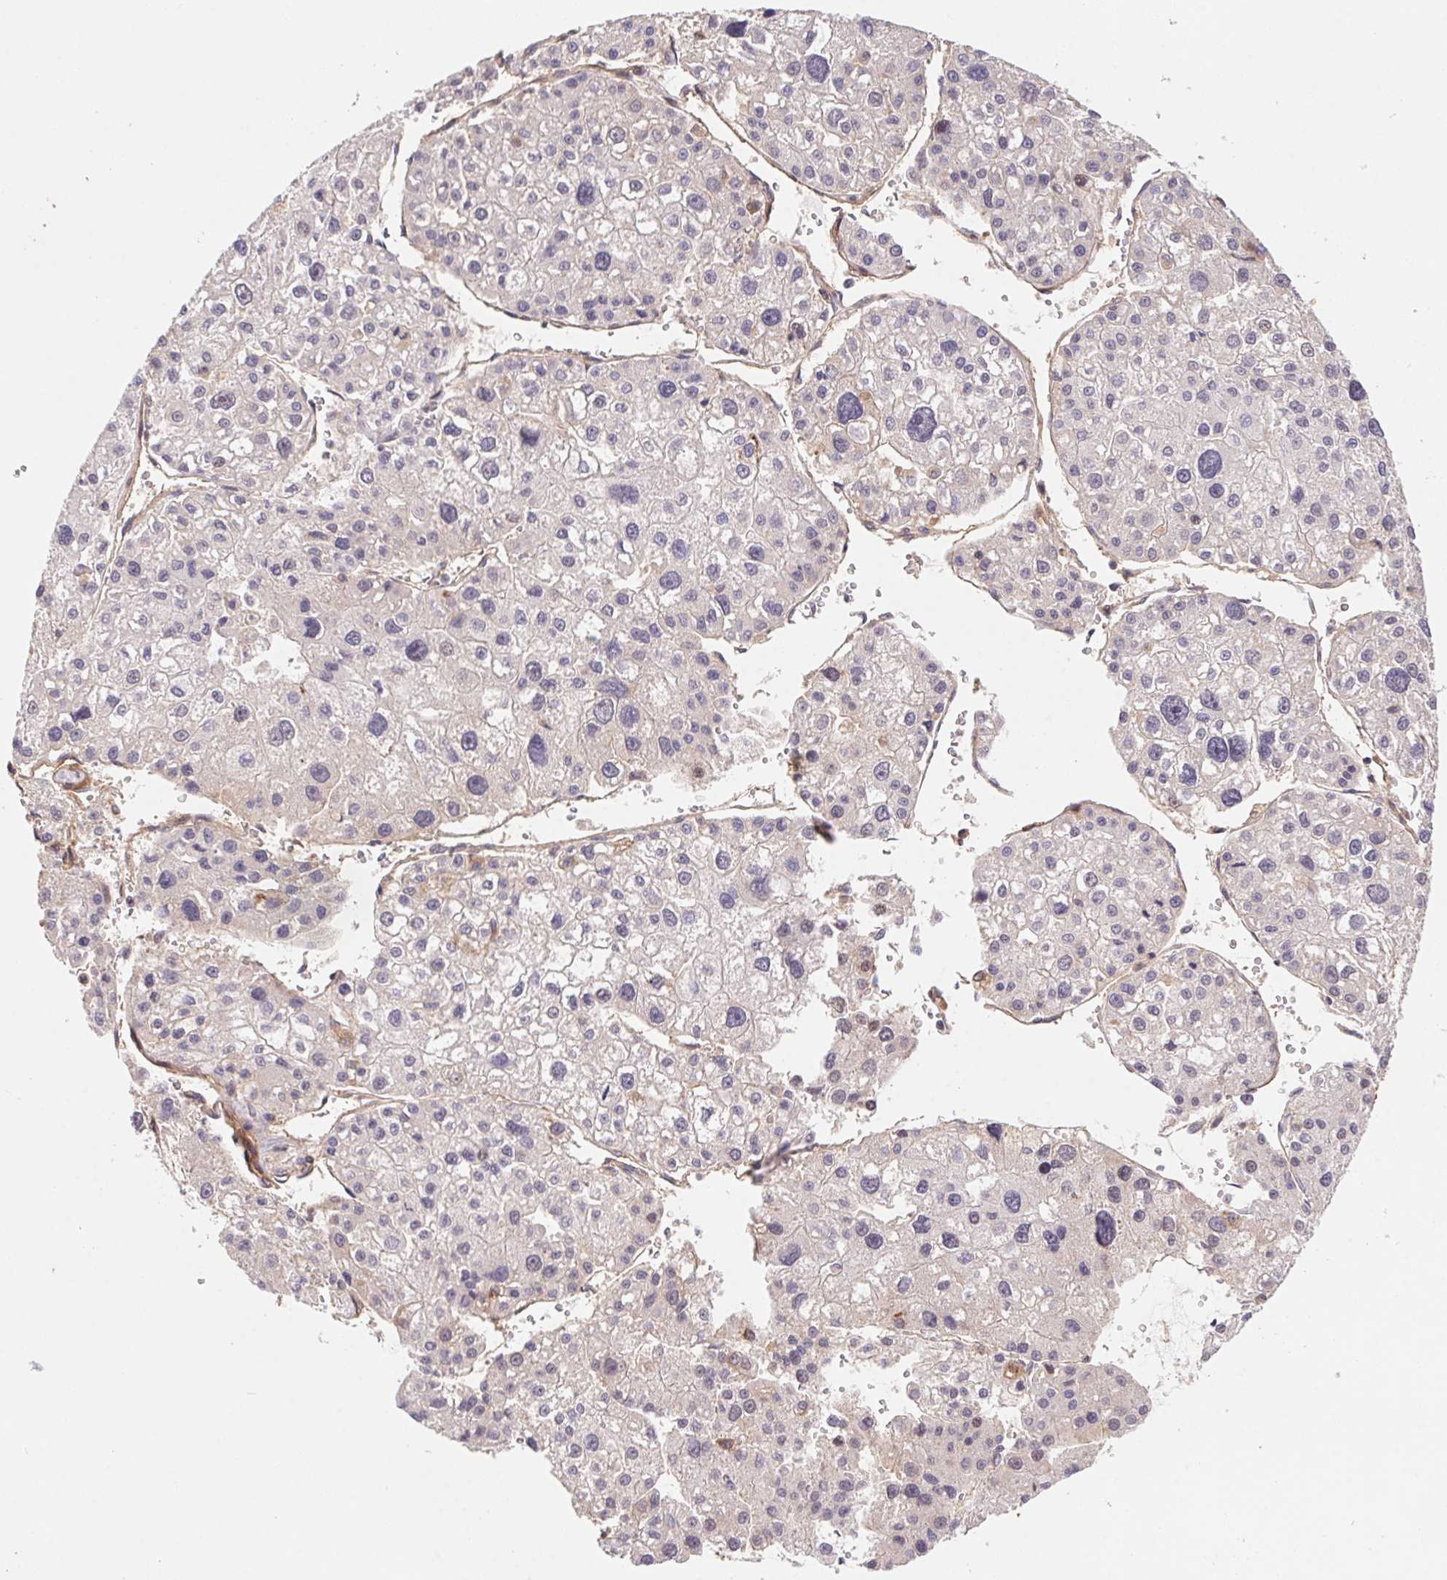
{"staining": {"intensity": "negative", "quantity": "none", "location": "none"}, "tissue": "liver cancer", "cell_type": "Tumor cells", "image_type": "cancer", "snomed": [{"axis": "morphology", "description": "Carcinoma, Hepatocellular, NOS"}, {"axis": "topography", "description": "Liver"}], "caption": "High power microscopy histopathology image of an immunohistochemistry (IHC) histopathology image of liver hepatocellular carcinoma, revealing no significant expression in tumor cells.", "gene": "SLC52A2", "patient": {"sex": "male", "age": 73}}